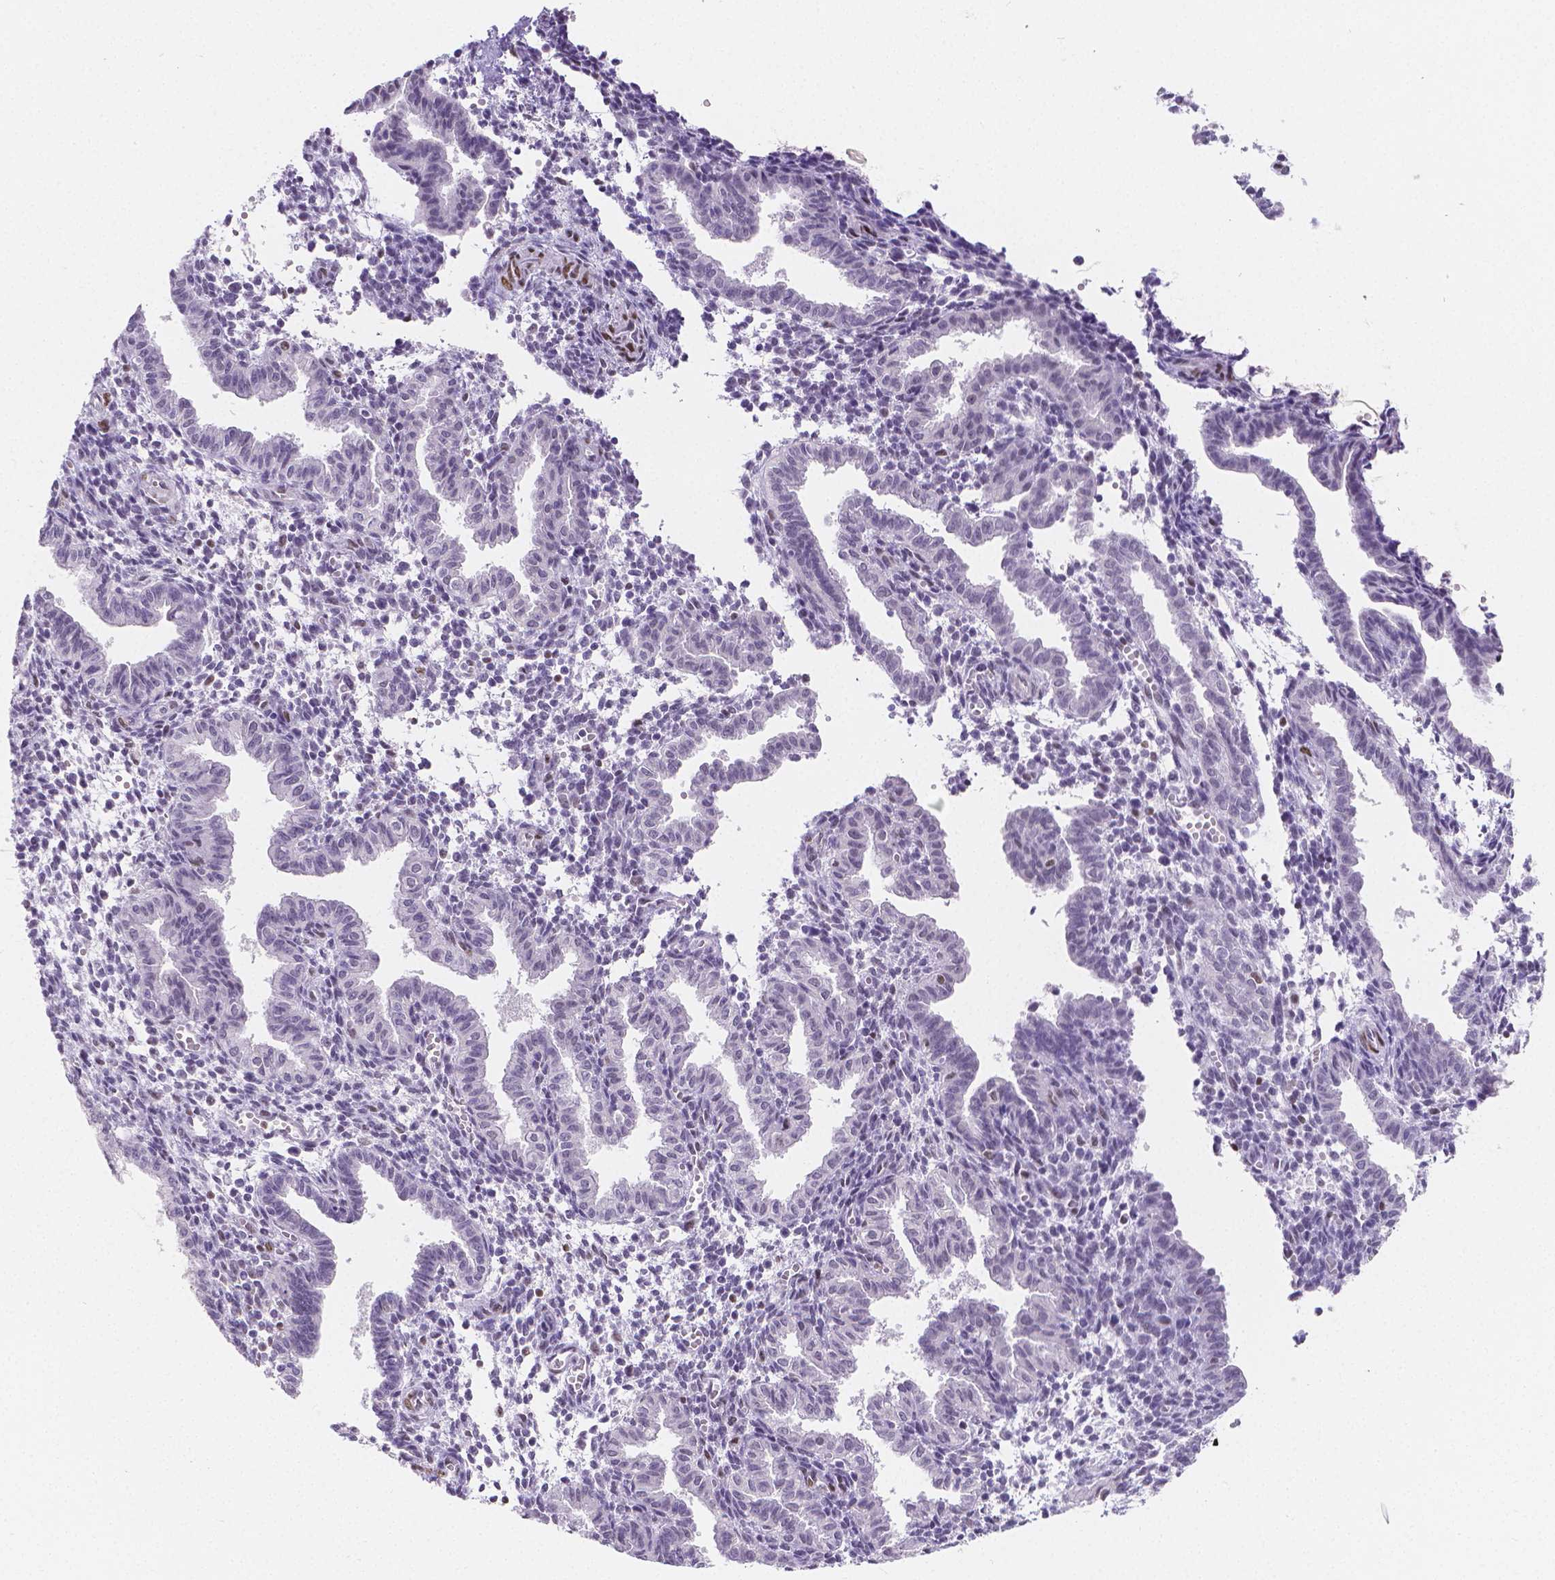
{"staining": {"intensity": "negative", "quantity": "none", "location": "none"}, "tissue": "endometrium", "cell_type": "Cells in endometrial stroma", "image_type": "normal", "snomed": [{"axis": "morphology", "description": "Normal tissue, NOS"}, {"axis": "topography", "description": "Endometrium"}], "caption": "This image is of benign endometrium stained with IHC to label a protein in brown with the nuclei are counter-stained blue. There is no positivity in cells in endometrial stroma.", "gene": "MEF2C", "patient": {"sex": "female", "age": 37}}